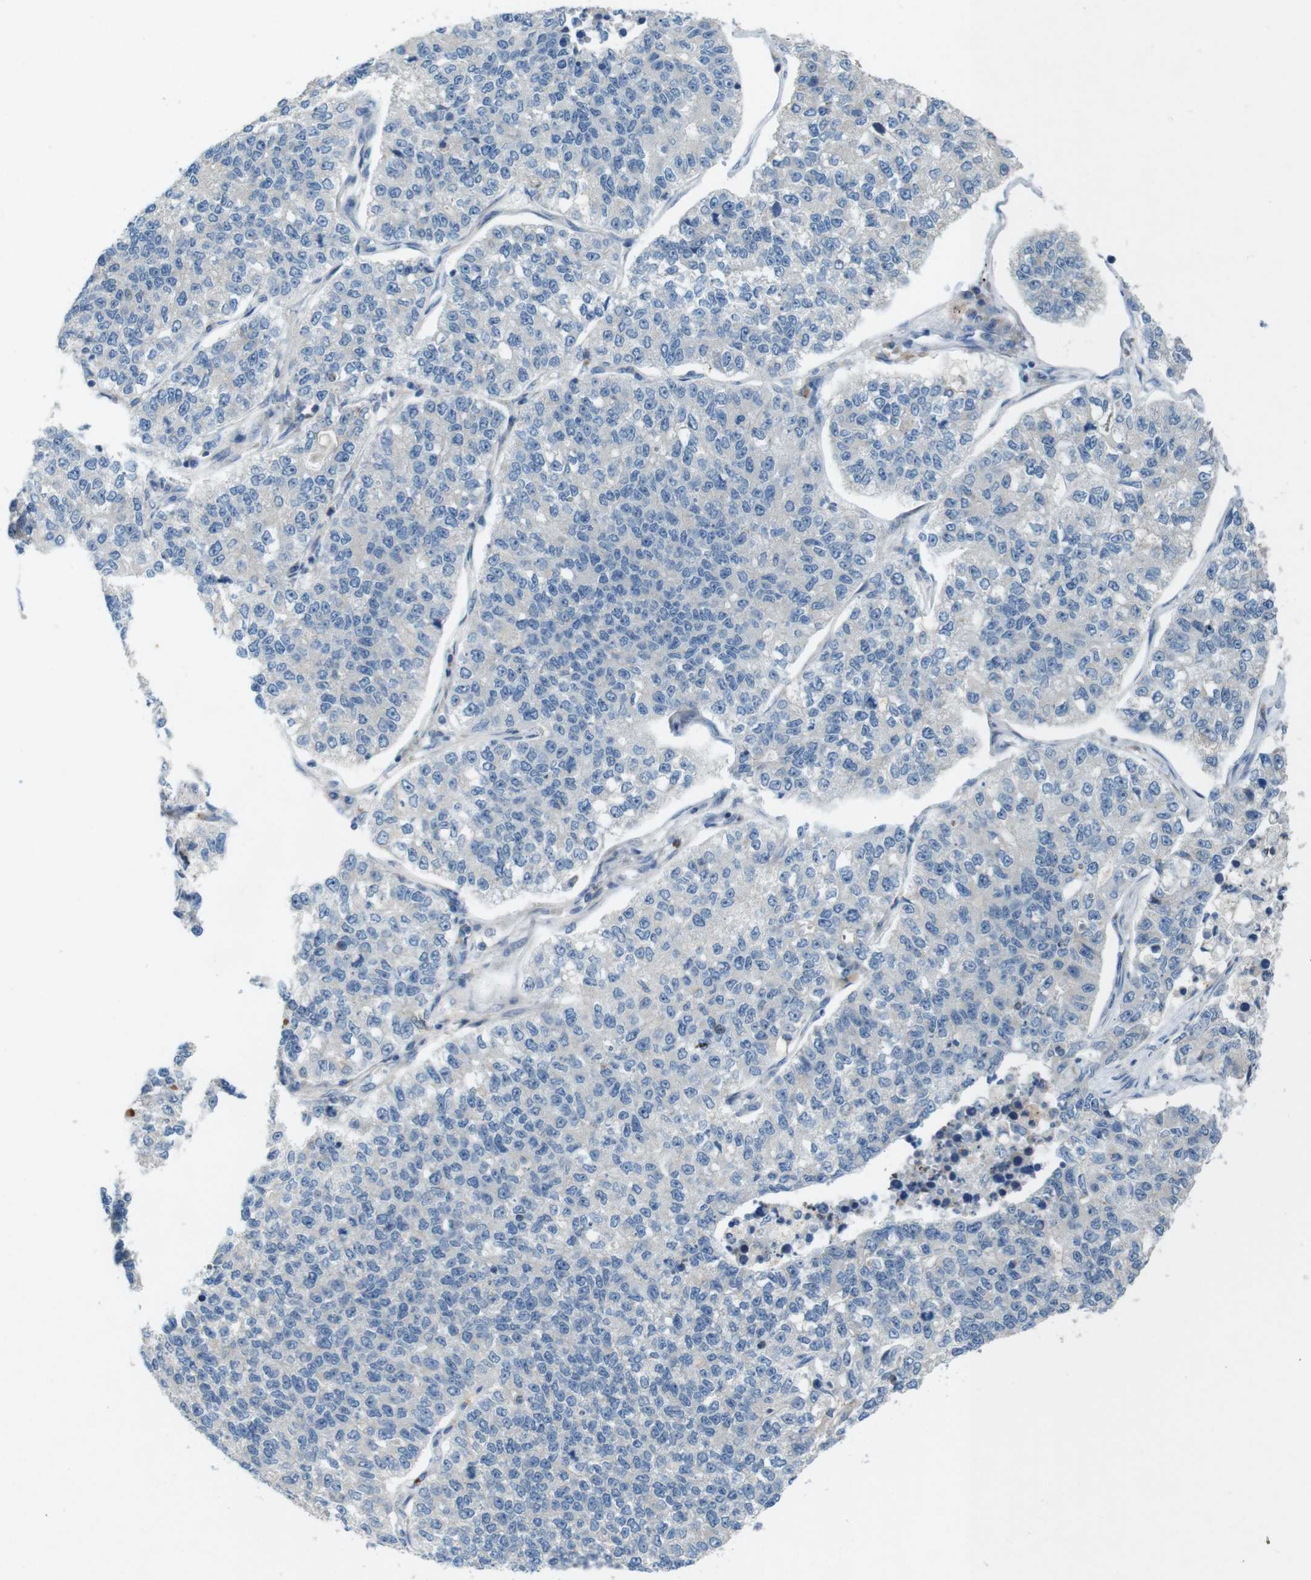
{"staining": {"intensity": "negative", "quantity": "none", "location": "none"}, "tissue": "lung cancer", "cell_type": "Tumor cells", "image_type": "cancer", "snomed": [{"axis": "morphology", "description": "Adenocarcinoma, NOS"}, {"axis": "topography", "description": "Lung"}], "caption": "A photomicrograph of adenocarcinoma (lung) stained for a protein demonstrates no brown staining in tumor cells. (DAB (3,3'-diaminobenzidine) immunohistochemistry (IHC) with hematoxylin counter stain).", "gene": "SKI", "patient": {"sex": "male", "age": 49}}